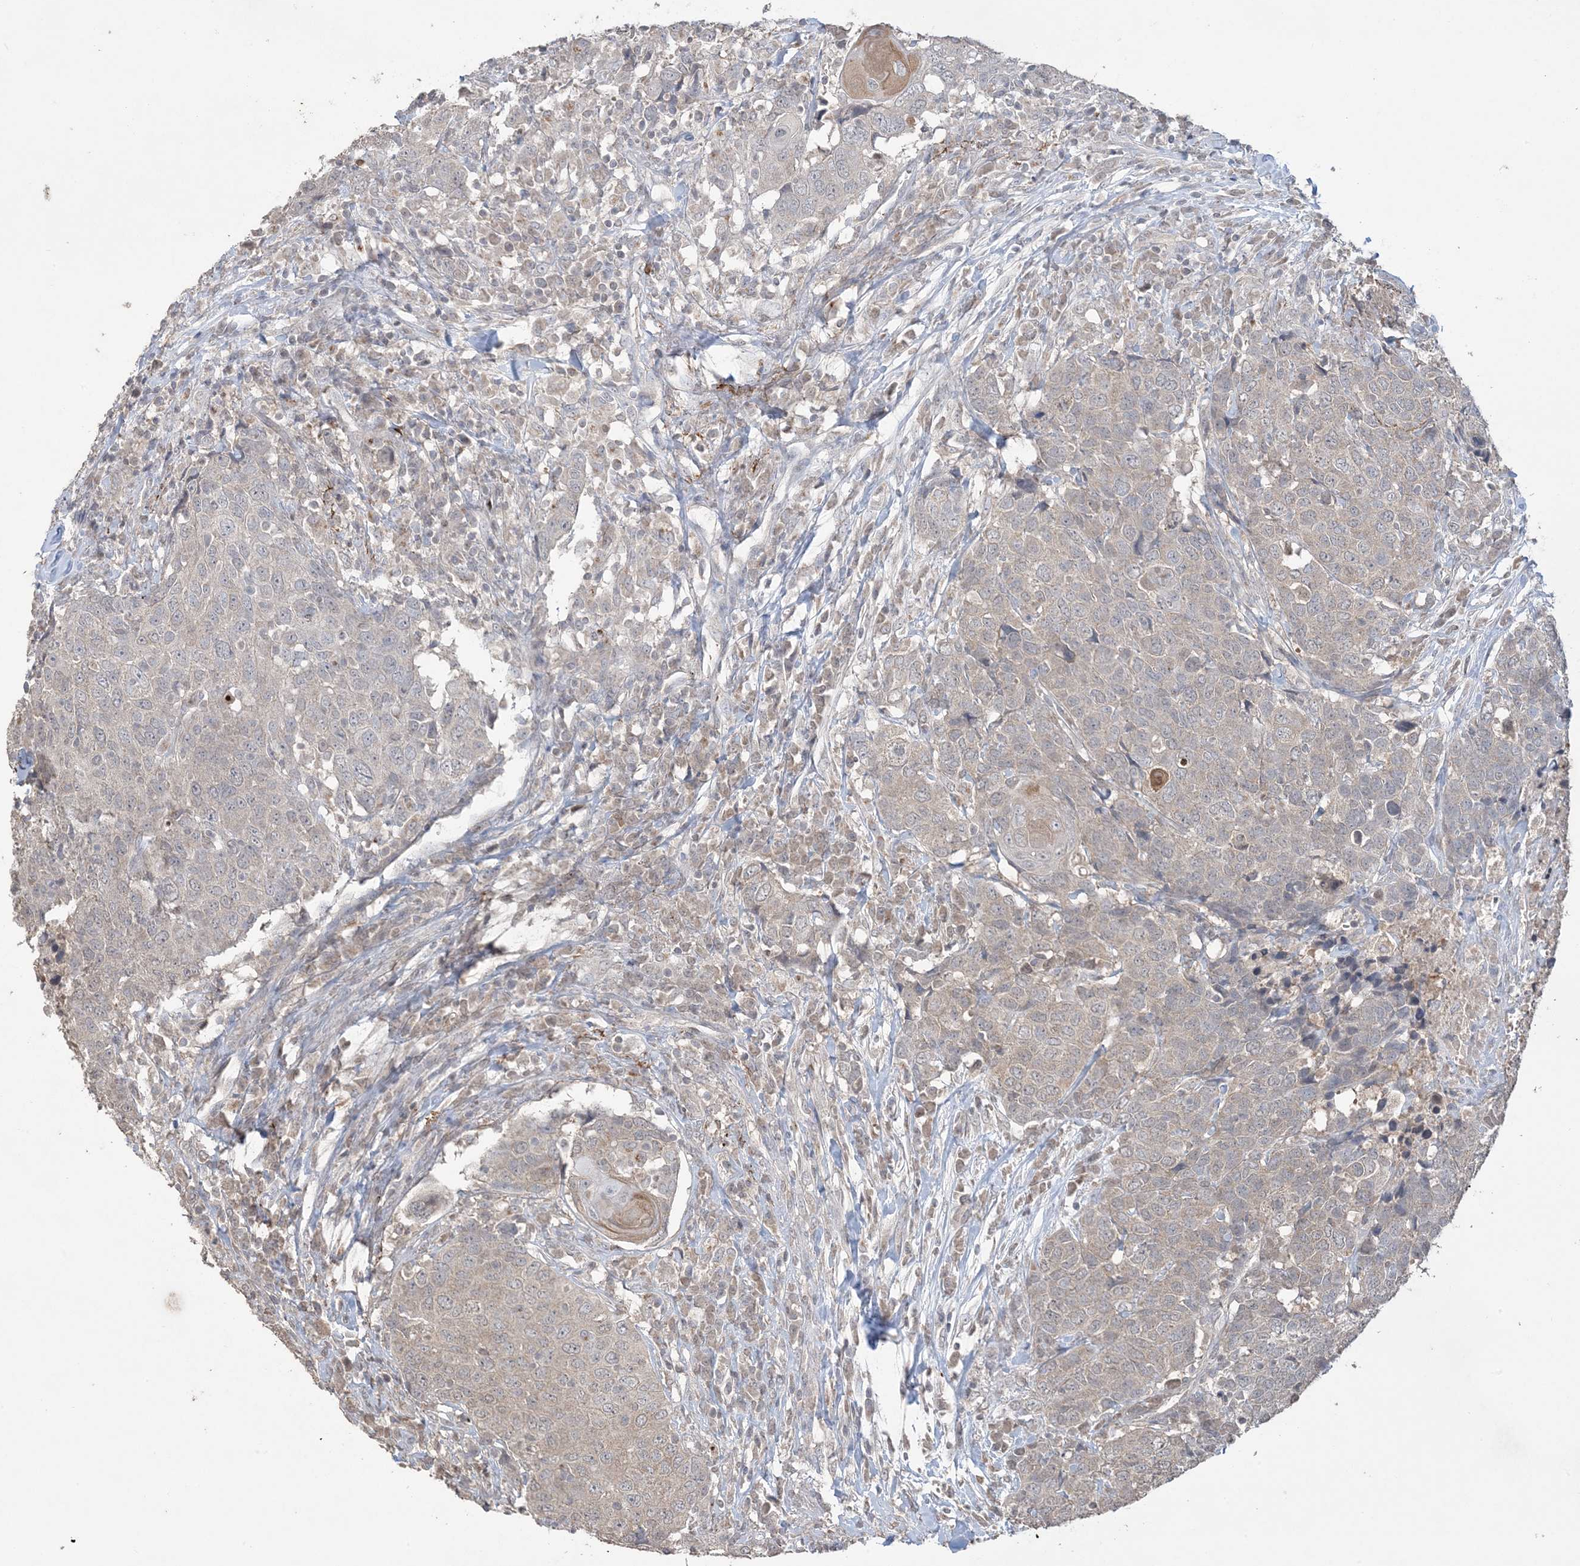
{"staining": {"intensity": "weak", "quantity": "<25%", "location": "cytoplasmic/membranous"}, "tissue": "head and neck cancer", "cell_type": "Tumor cells", "image_type": "cancer", "snomed": [{"axis": "morphology", "description": "Squamous cell carcinoma, NOS"}, {"axis": "topography", "description": "Head-Neck"}], "caption": "The IHC histopathology image has no significant expression in tumor cells of squamous cell carcinoma (head and neck) tissue.", "gene": "XRN1", "patient": {"sex": "male", "age": 66}}